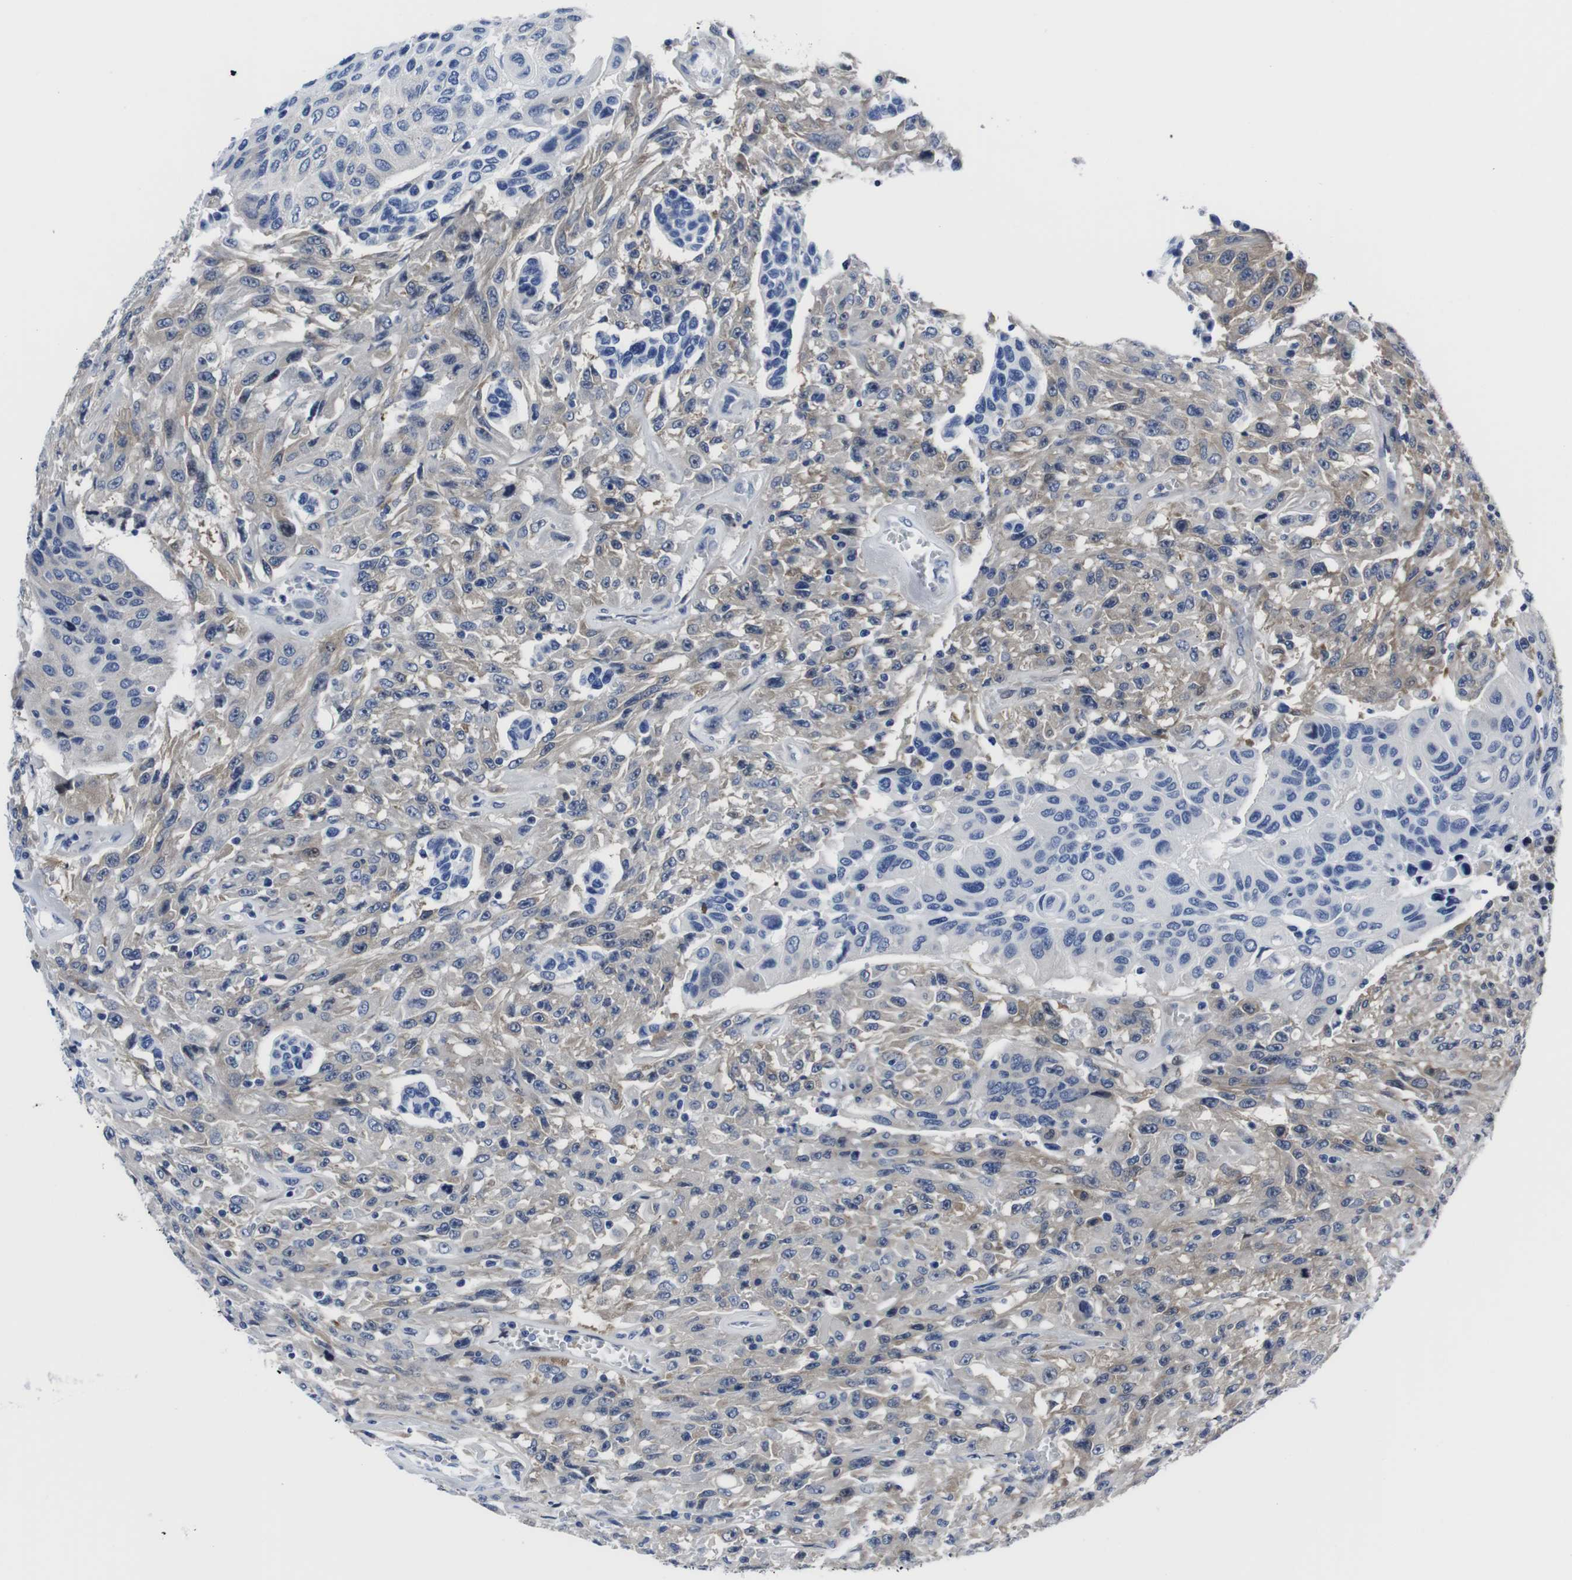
{"staining": {"intensity": "weak", "quantity": "25%-75%", "location": "cytoplasmic/membranous"}, "tissue": "urothelial cancer", "cell_type": "Tumor cells", "image_type": "cancer", "snomed": [{"axis": "morphology", "description": "Urothelial carcinoma, High grade"}, {"axis": "topography", "description": "Urinary bladder"}], "caption": "This is a histology image of IHC staining of high-grade urothelial carcinoma, which shows weak staining in the cytoplasmic/membranous of tumor cells.", "gene": "EIF4A1", "patient": {"sex": "male", "age": 66}}